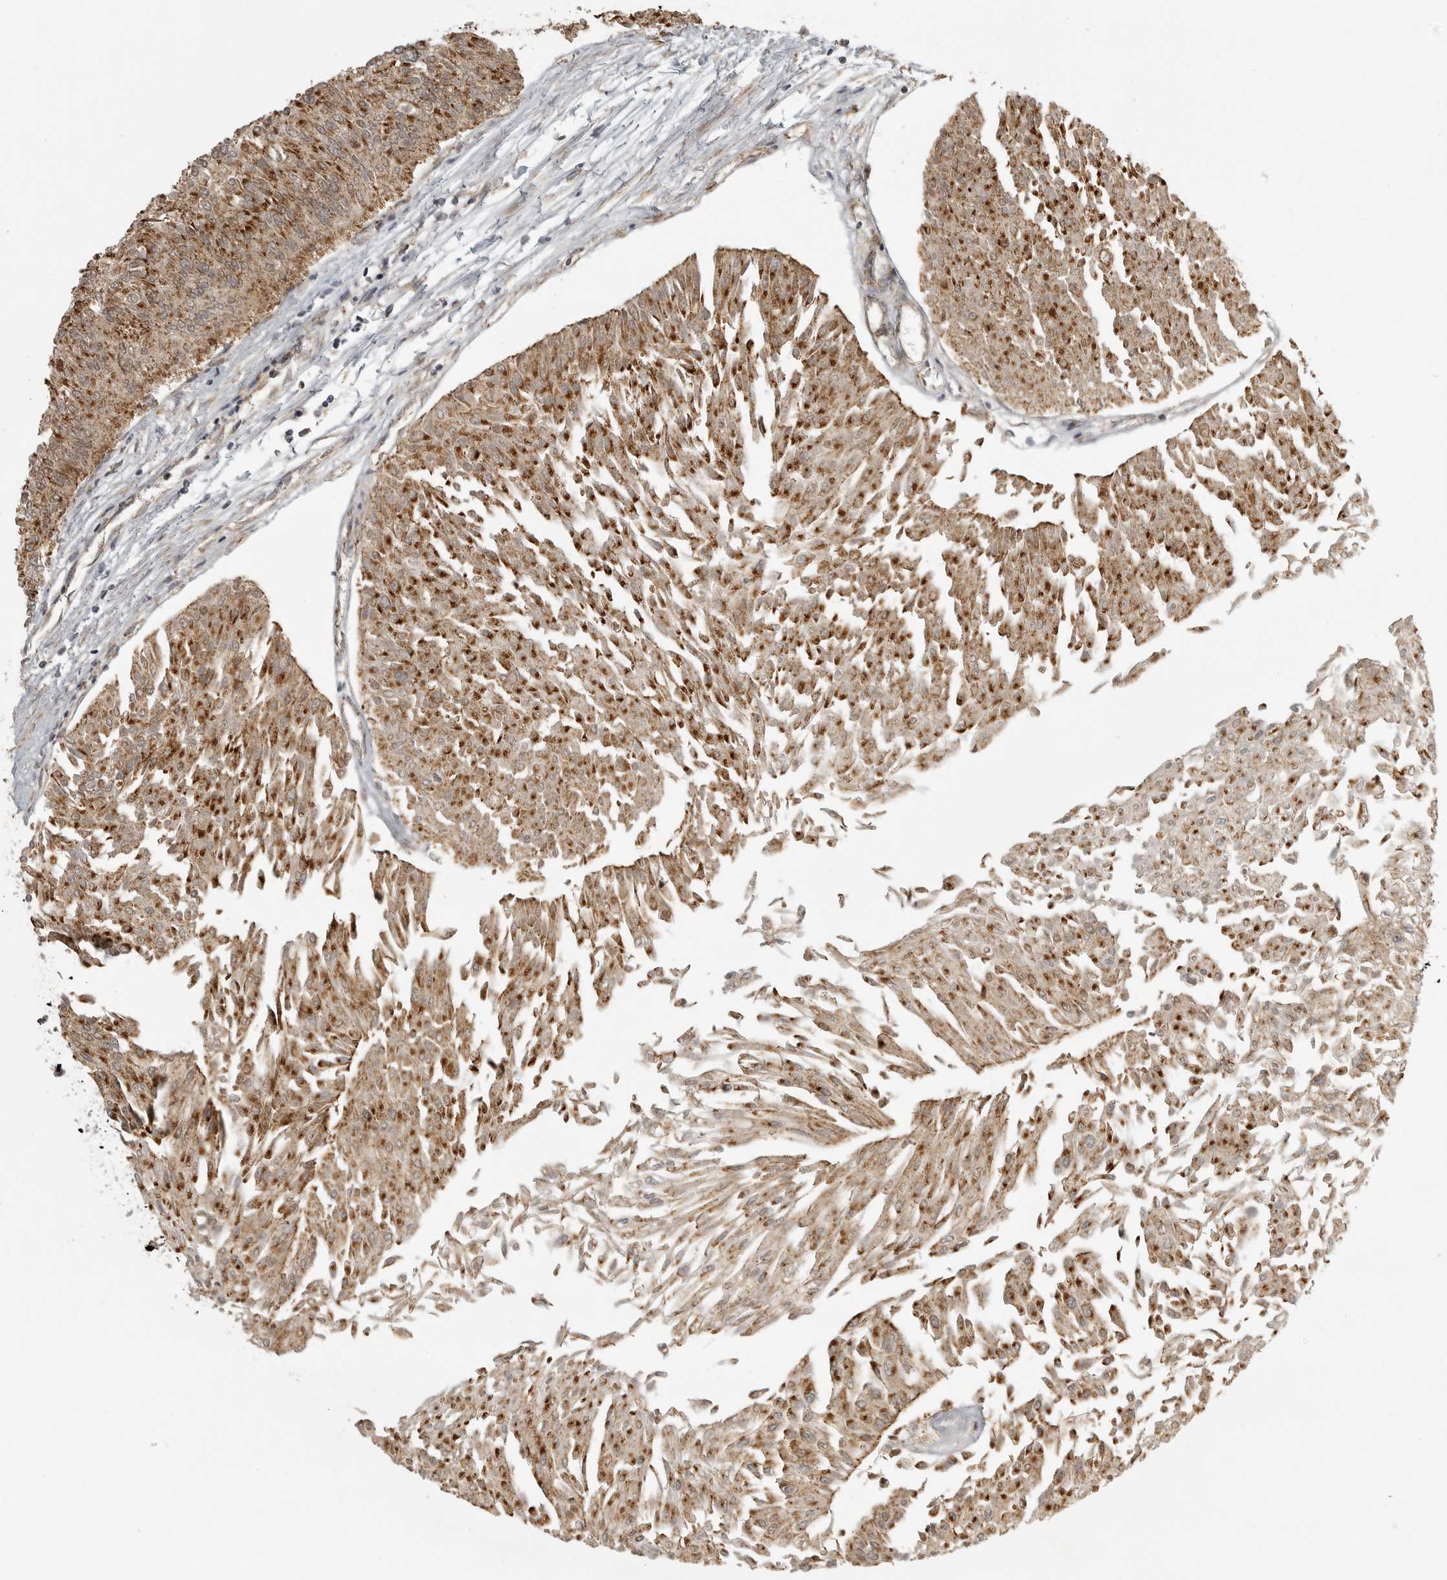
{"staining": {"intensity": "strong", "quantity": ">75%", "location": "cytoplasmic/membranous"}, "tissue": "urothelial cancer", "cell_type": "Tumor cells", "image_type": "cancer", "snomed": [{"axis": "morphology", "description": "Urothelial carcinoma, Low grade"}, {"axis": "topography", "description": "Urinary bladder"}], "caption": "Strong cytoplasmic/membranous staining for a protein is appreciated in about >75% of tumor cells of urothelial carcinoma (low-grade) using immunohistochemistry.", "gene": "NARS2", "patient": {"sex": "male", "age": 67}}